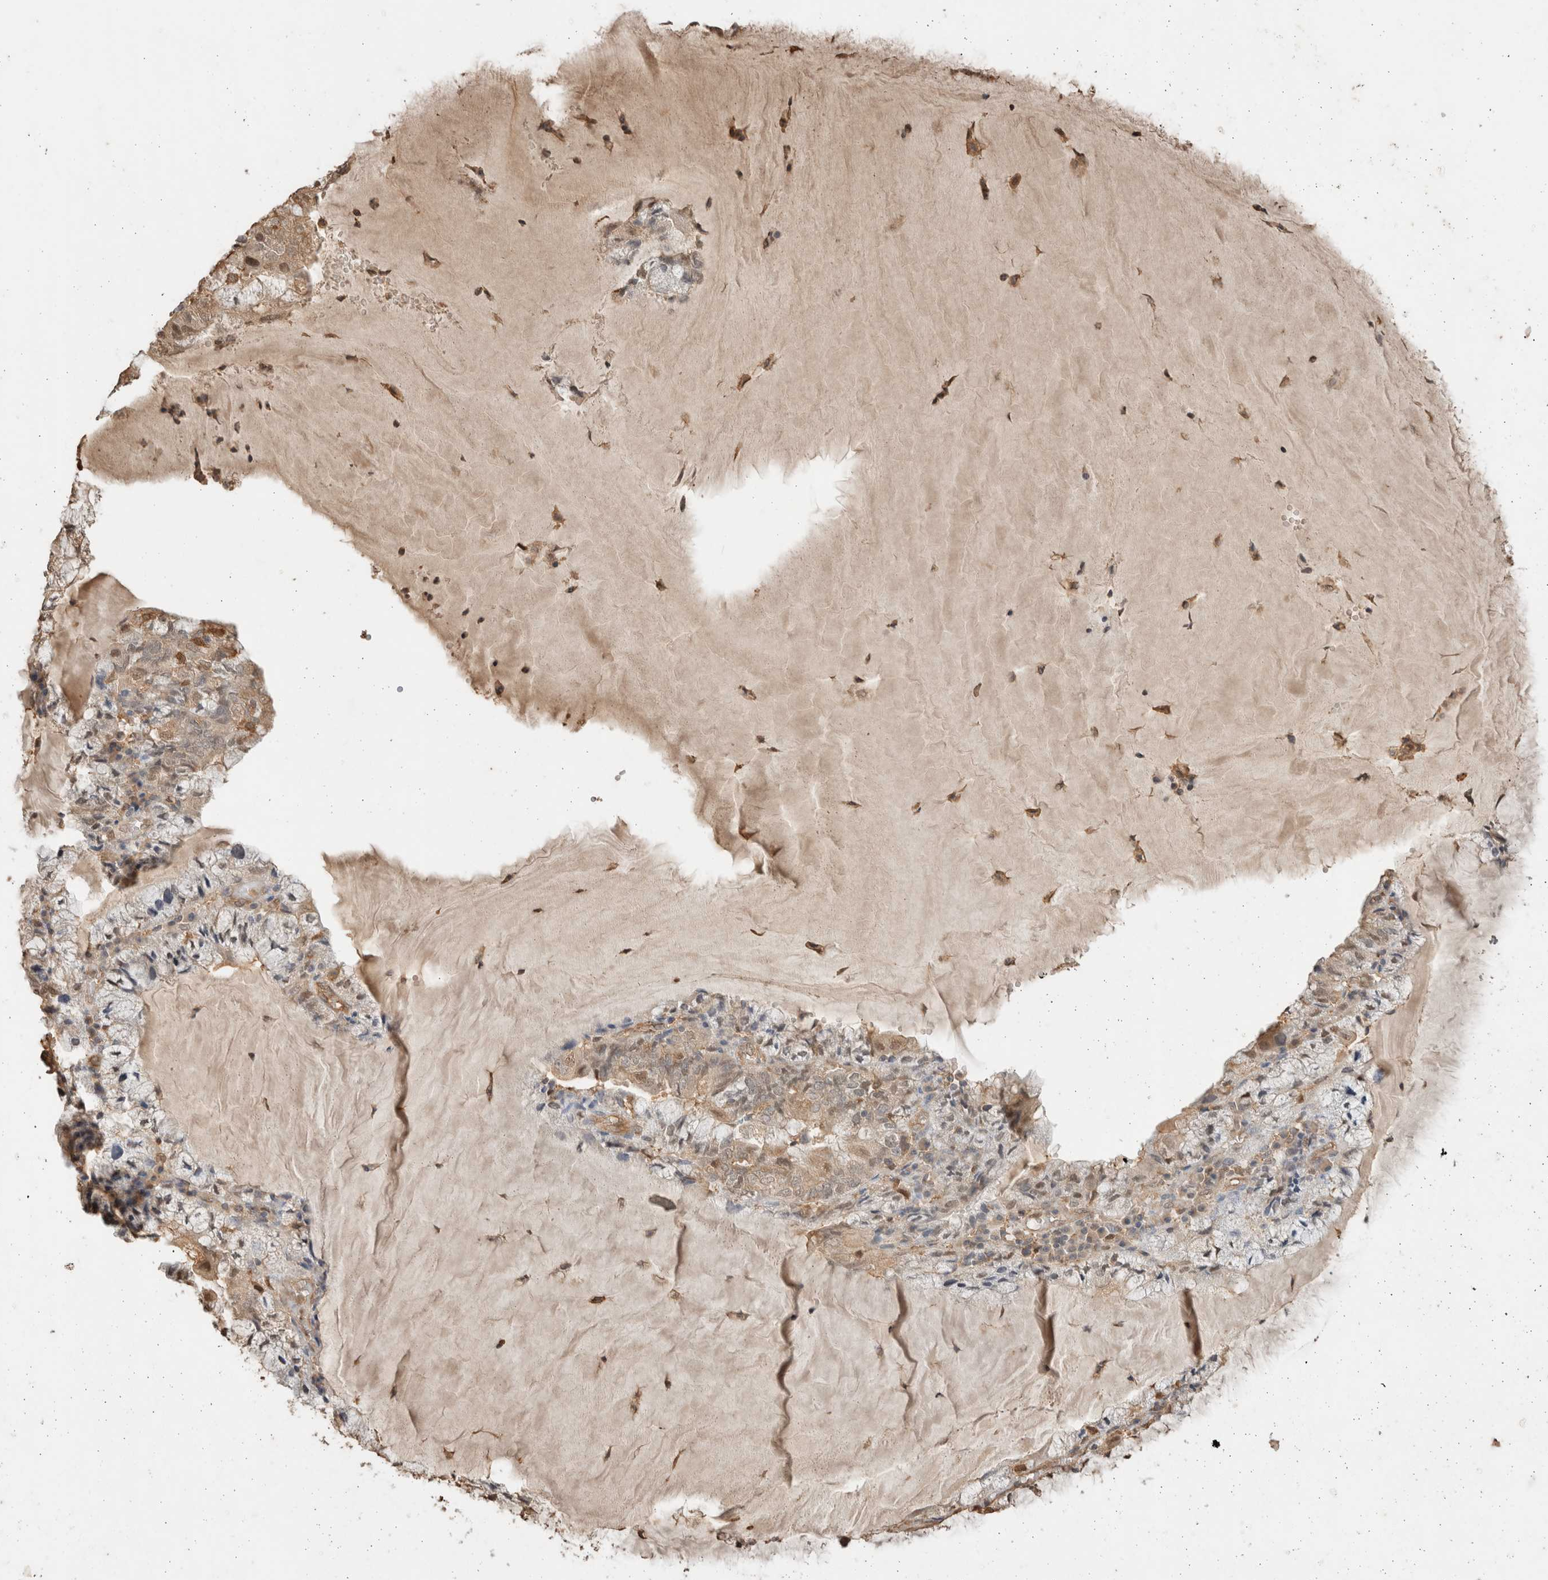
{"staining": {"intensity": "weak", "quantity": "25%-75%", "location": "cytoplasmic/membranous"}, "tissue": "endometrial cancer", "cell_type": "Tumor cells", "image_type": "cancer", "snomed": [{"axis": "morphology", "description": "Adenocarcinoma, NOS"}, {"axis": "topography", "description": "Endometrium"}], "caption": "Brown immunohistochemical staining in human endometrial cancer displays weak cytoplasmic/membranous staining in about 25%-75% of tumor cells. Nuclei are stained in blue.", "gene": "YWHAH", "patient": {"sex": "female", "age": 81}}